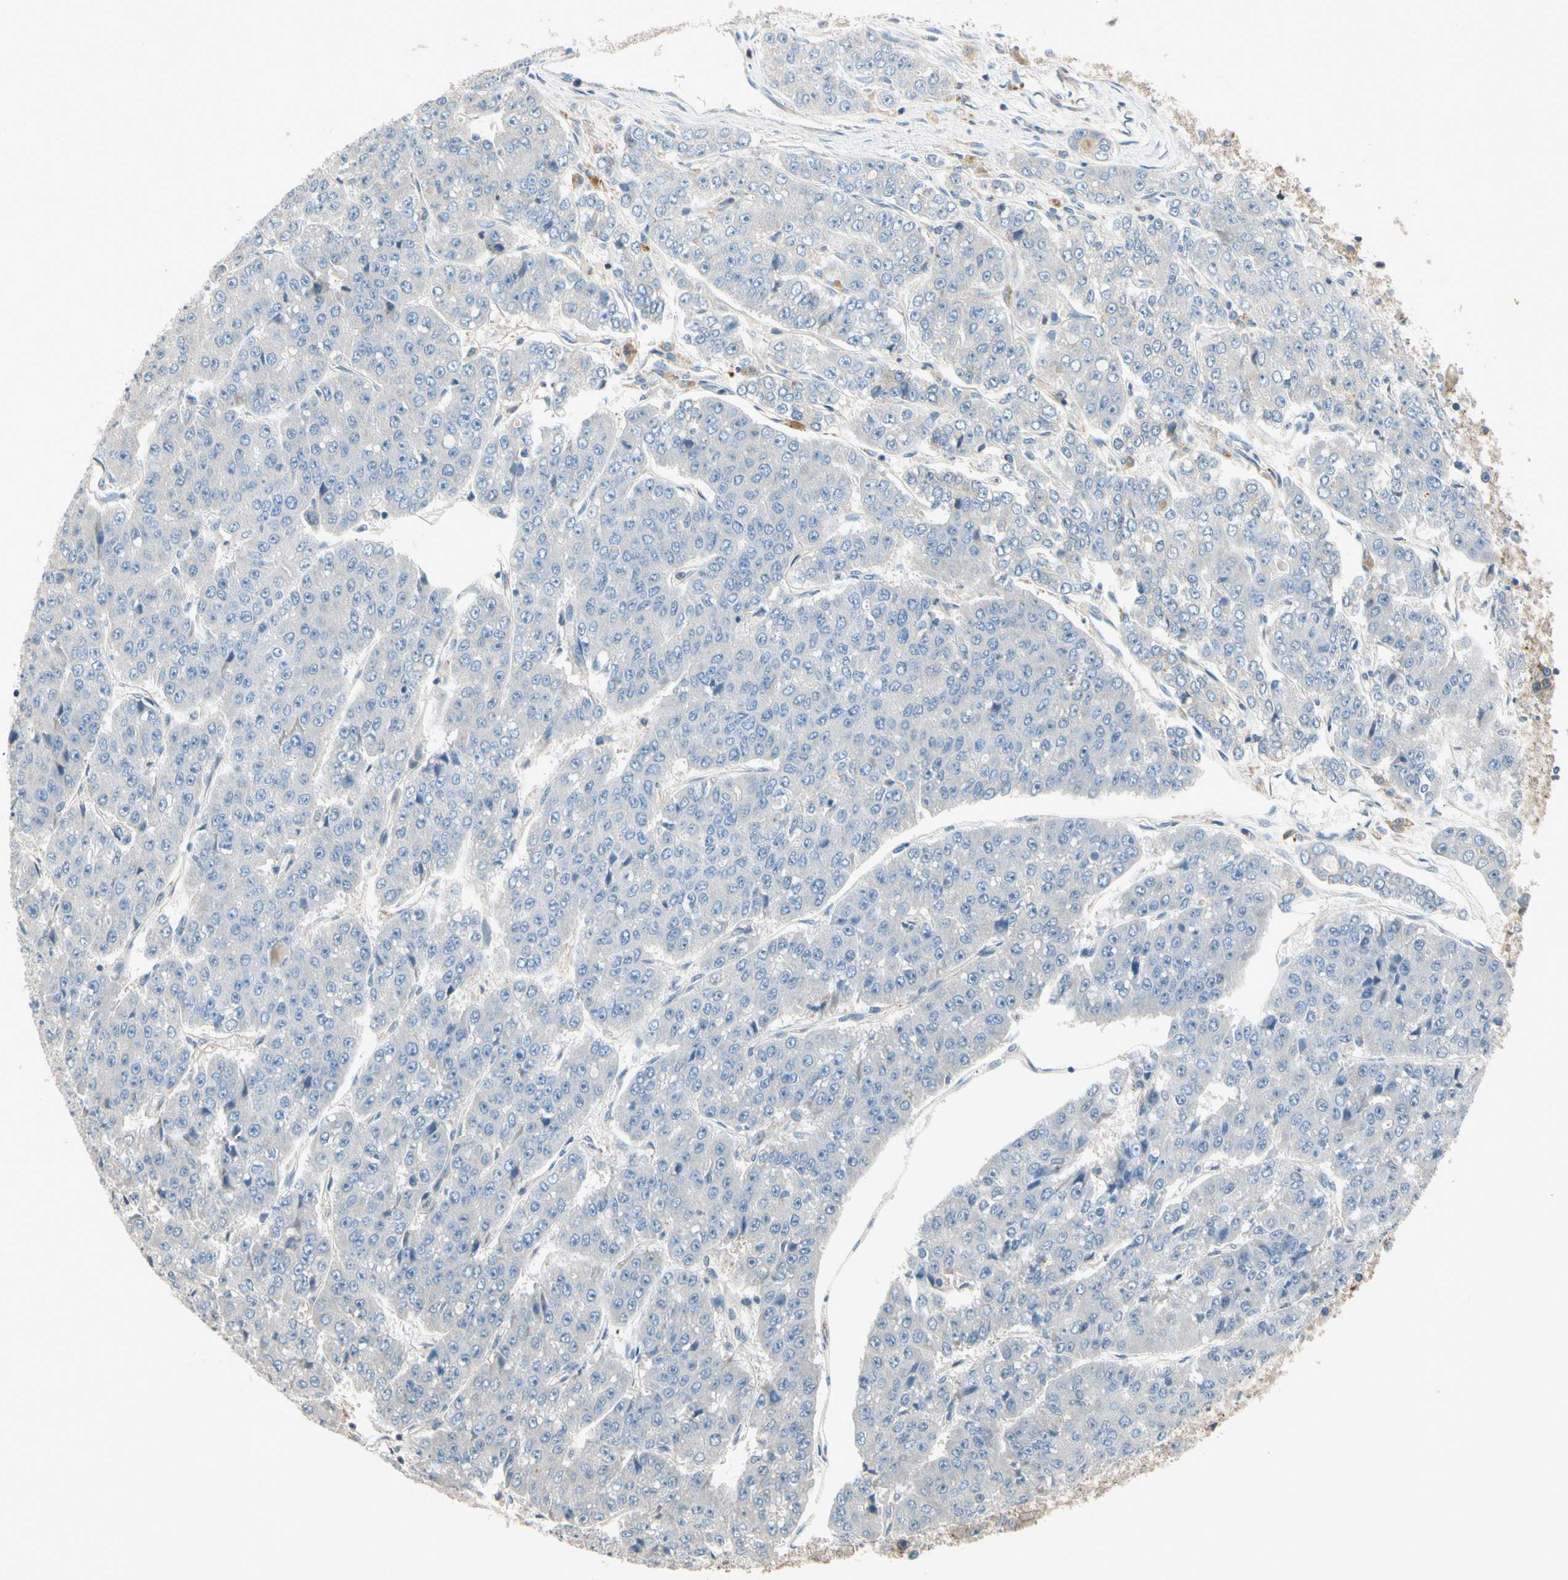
{"staining": {"intensity": "negative", "quantity": "none", "location": "none"}, "tissue": "pancreatic cancer", "cell_type": "Tumor cells", "image_type": "cancer", "snomed": [{"axis": "morphology", "description": "Adenocarcinoma, NOS"}, {"axis": "topography", "description": "Pancreas"}], "caption": "Tumor cells are negative for brown protein staining in pancreatic cancer. (DAB (3,3'-diaminobenzidine) IHC with hematoxylin counter stain).", "gene": "NDFIP2", "patient": {"sex": "male", "age": 50}}